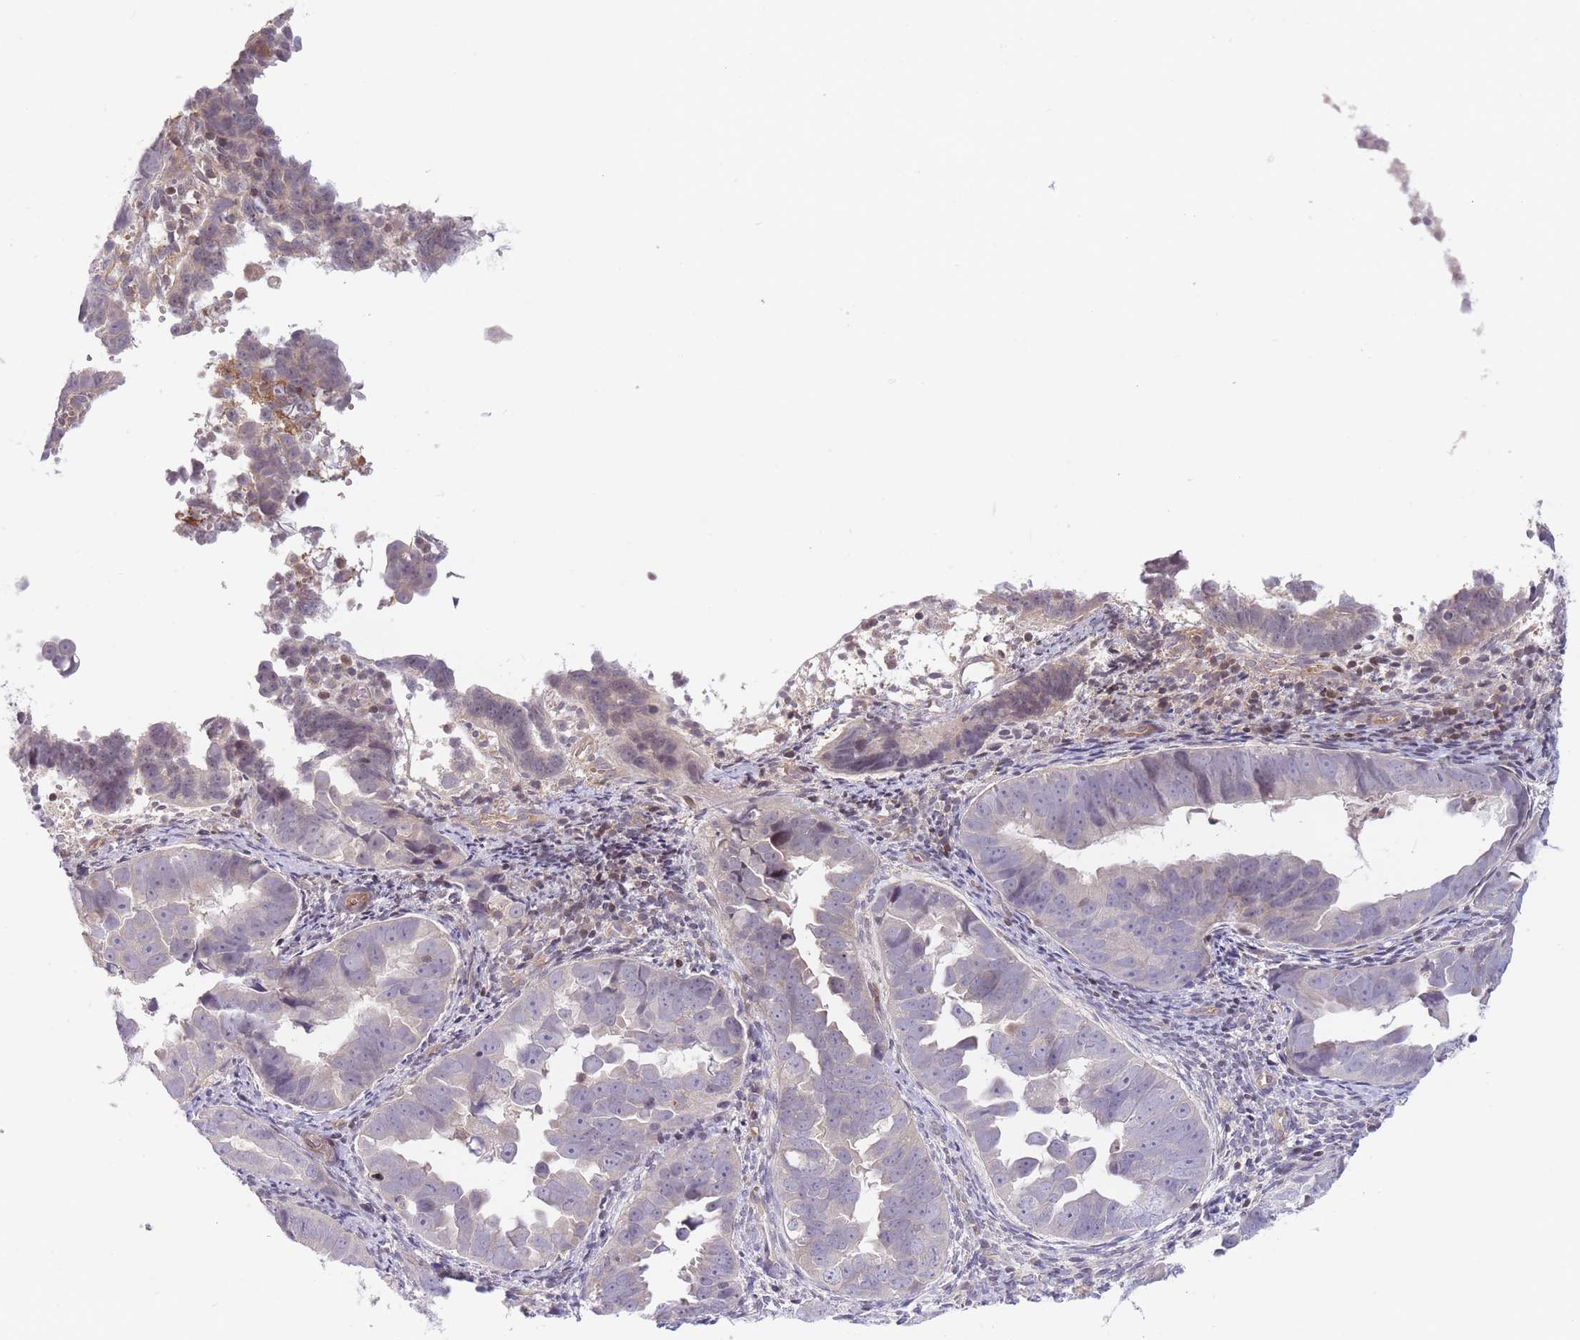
{"staining": {"intensity": "negative", "quantity": "none", "location": "none"}, "tissue": "endometrial cancer", "cell_type": "Tumor cells", "image_type": "cancer", "snomed": [{"axis": "morphology", "description": "Adenocarcinoma, NOS"}, {"axis": "topography", "description": "Endometrium"}], "caption": "Endometrial adenocarcinoma was stained to show a protein in brown. There is no significant positivity in tumor cells. (DAB (3,3'-diaminobenzidine) IHC, high magnification).", "gene": "SLC35F5", "patient": {"sex": "female", "age": 75}}